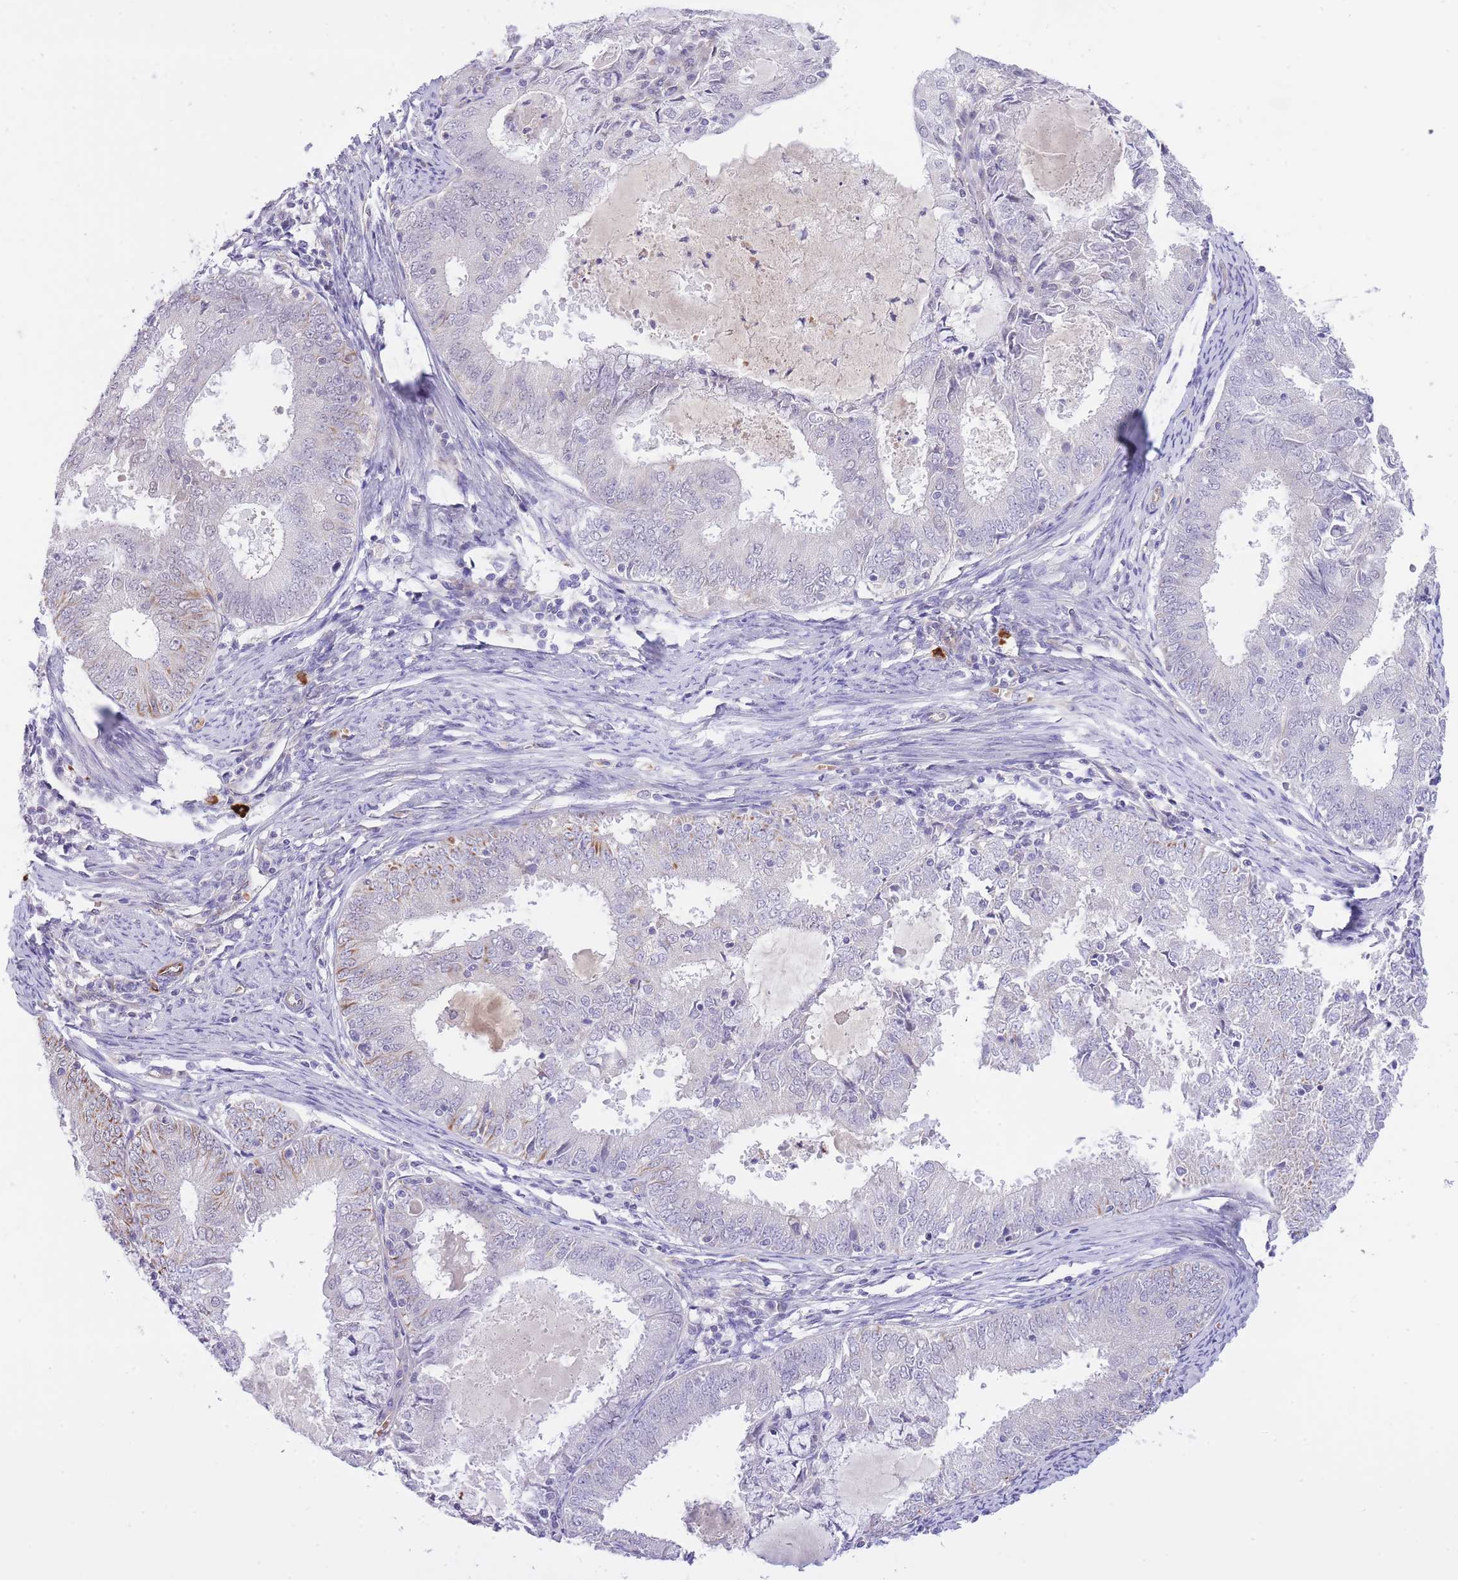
{"staining": {"intensity": "moderate", "quantity": "<25%", "location": "cytoplasmic/membranous"}, "tissue": "endometrial cancer", "cell_type": "Tumor cells", "image_type": "cancer", "snomed": [{"axis": "morphology", "description": "Adenocarcinoma, NOS"}, {"axis": "topography", "description": "Endometrium"}], "caption": "Immunohistochemical staining of human endometrial adenocarcinoma demonstrates moderate cytoplasmic/membranous protein staining in approximately <25% of tumor cells. The protein of interest is stained brown, and the nuclei are stained in blue (DAB (3,3'-diaminobenzidine) IHC with brightfield microscopy, high magnification).", "gene": "MEIOSIN", "patient": {"sex": "female", "age": 57}}